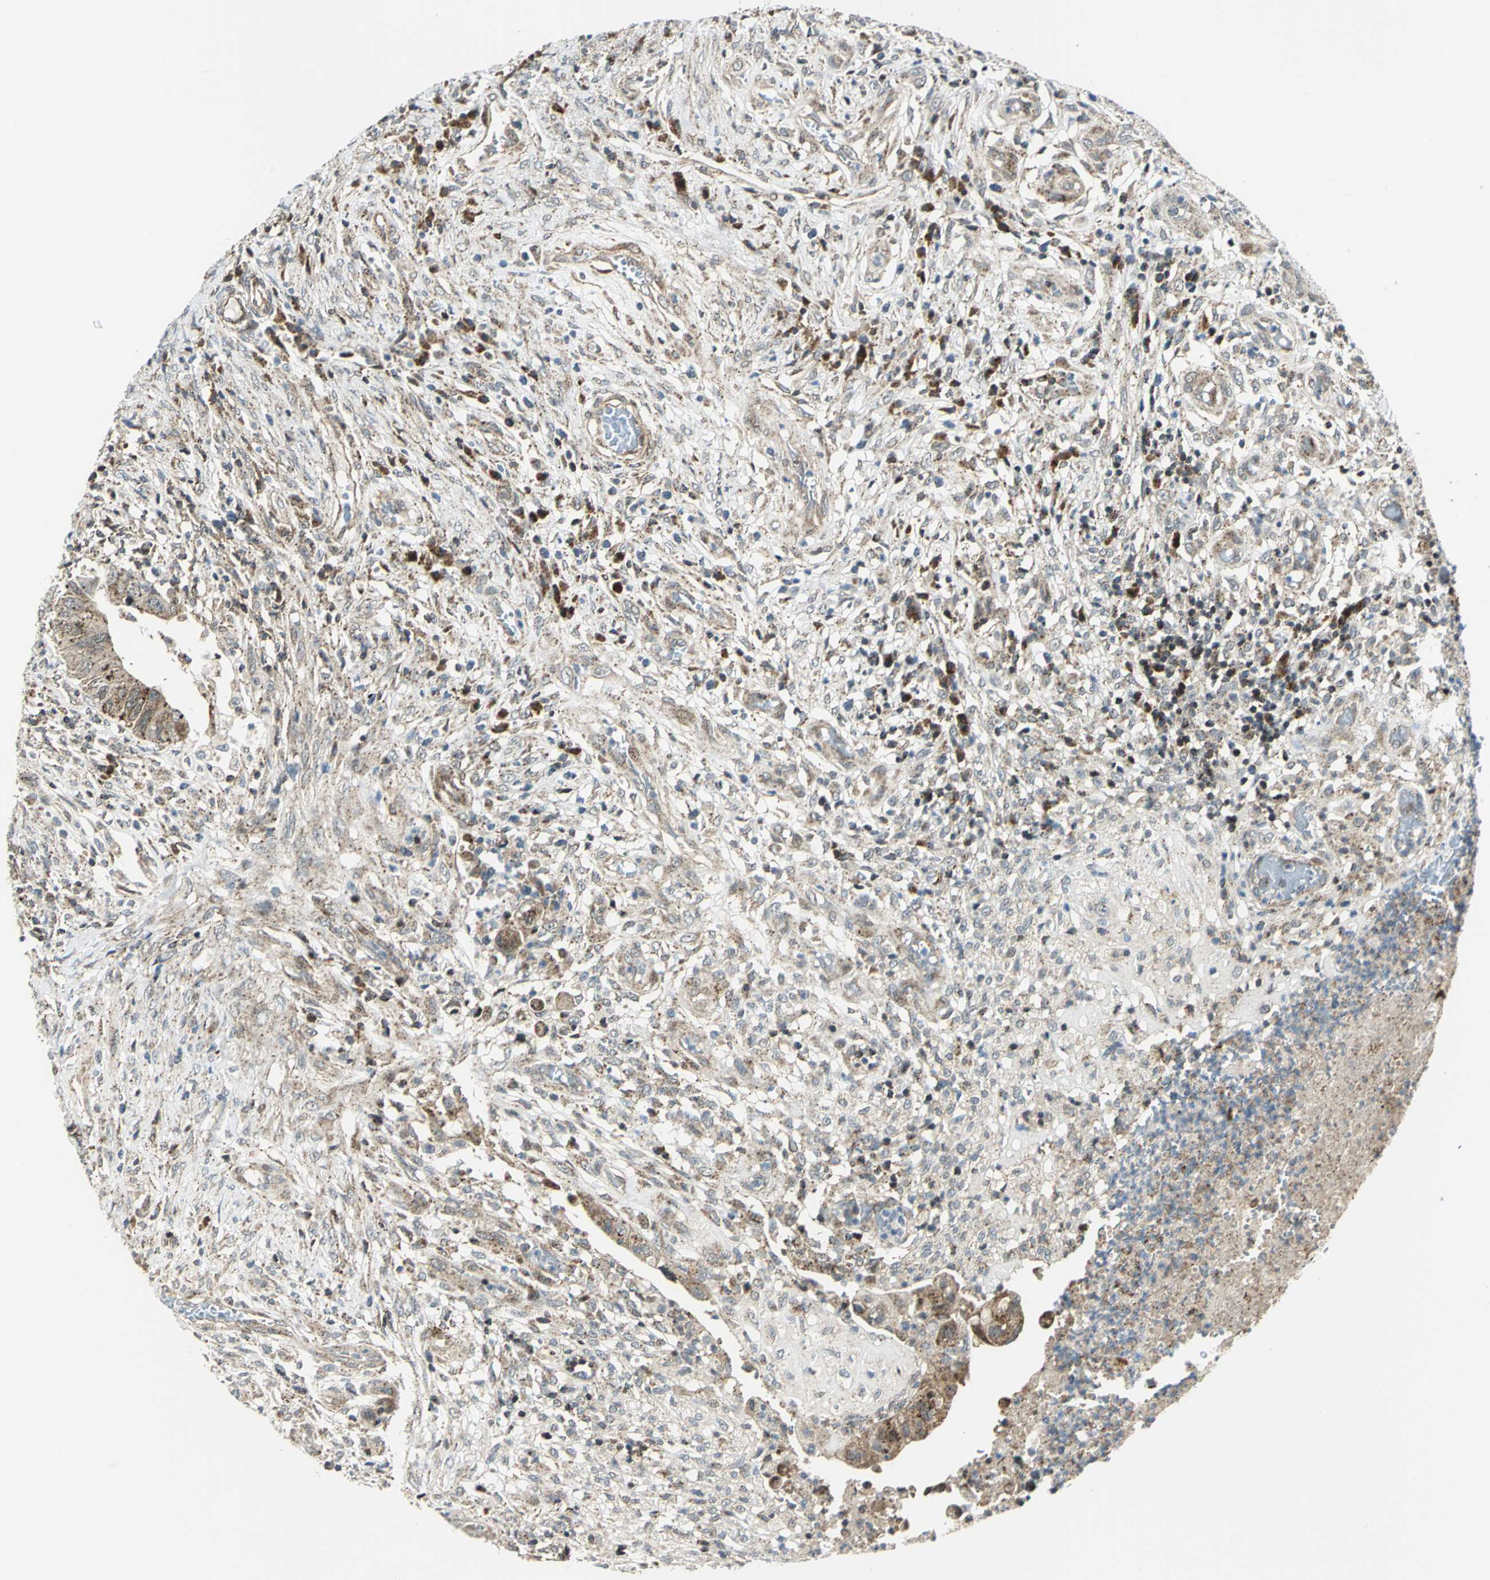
{"staining": {"intensity": "moderate", "quantity": ">75%", "location": "cytoplasmic/membranous"}, "tissue": "colorectal cancer", "cell_type": "Tumor cells", "image_type": "cancer", "snomed": [{"axis": "morphology", "description": "Adenocarcinoma, NOS"}, {"axis": "topography", "description": "Rectum"}], "caption": "Immunohistochemistry (DAB) staining of human adenocarcinoma (colorectal) reveals moderate cytoplasmic/membranous protein expression in about >75% of tumor cells.", "gene": "ATP6V1A", "patient": {"sex": "female", "age": 71}}